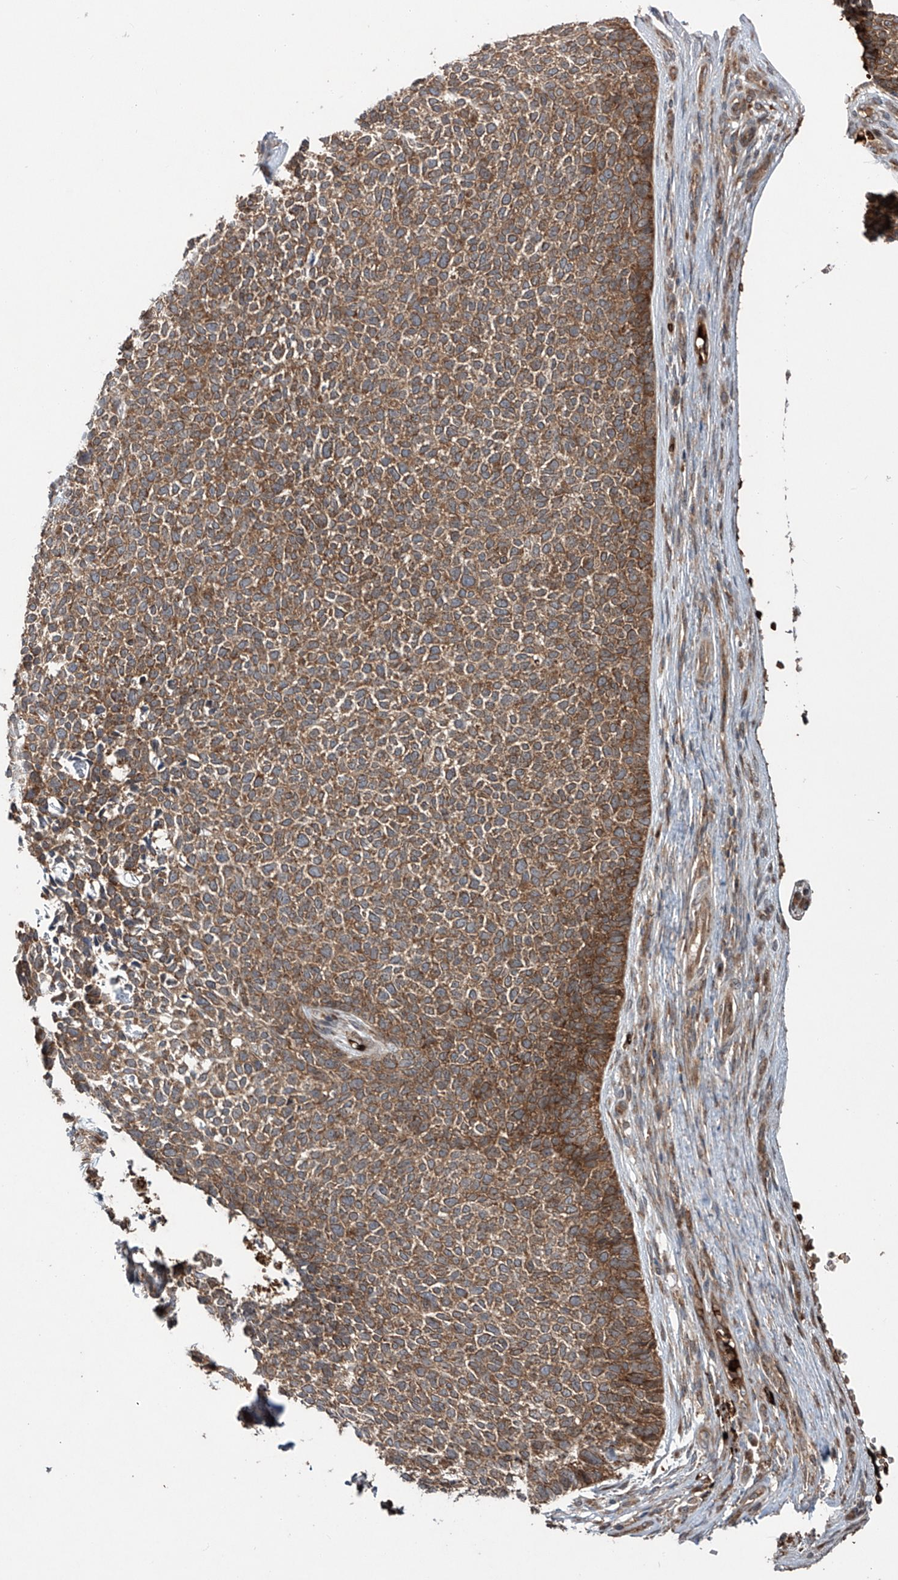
{"staining": {"intensity": "moderate", "quantity": ">75%", "location": "cytoplasmic/membranous"}, "tissue": "skin cancer", "cell_type": "Tumor cells", "image_type": "cancer", "snomed": [{"axis": "morphology", "description": "Basal cell carcinoma"}, {"axis": "topography", "description": "Skin"}], "caption": "A medium amount of moderate cytoplasmic/membranous staining is identified in about >75% of tumor cells in skin cancer (basal cell carcinoma) tissue. Immunohistochemistry stains the protein in brown and the nuclei are stained blue.", "gene": "ZDHHC9", "patient": {"sex": "female", "age": 84}}